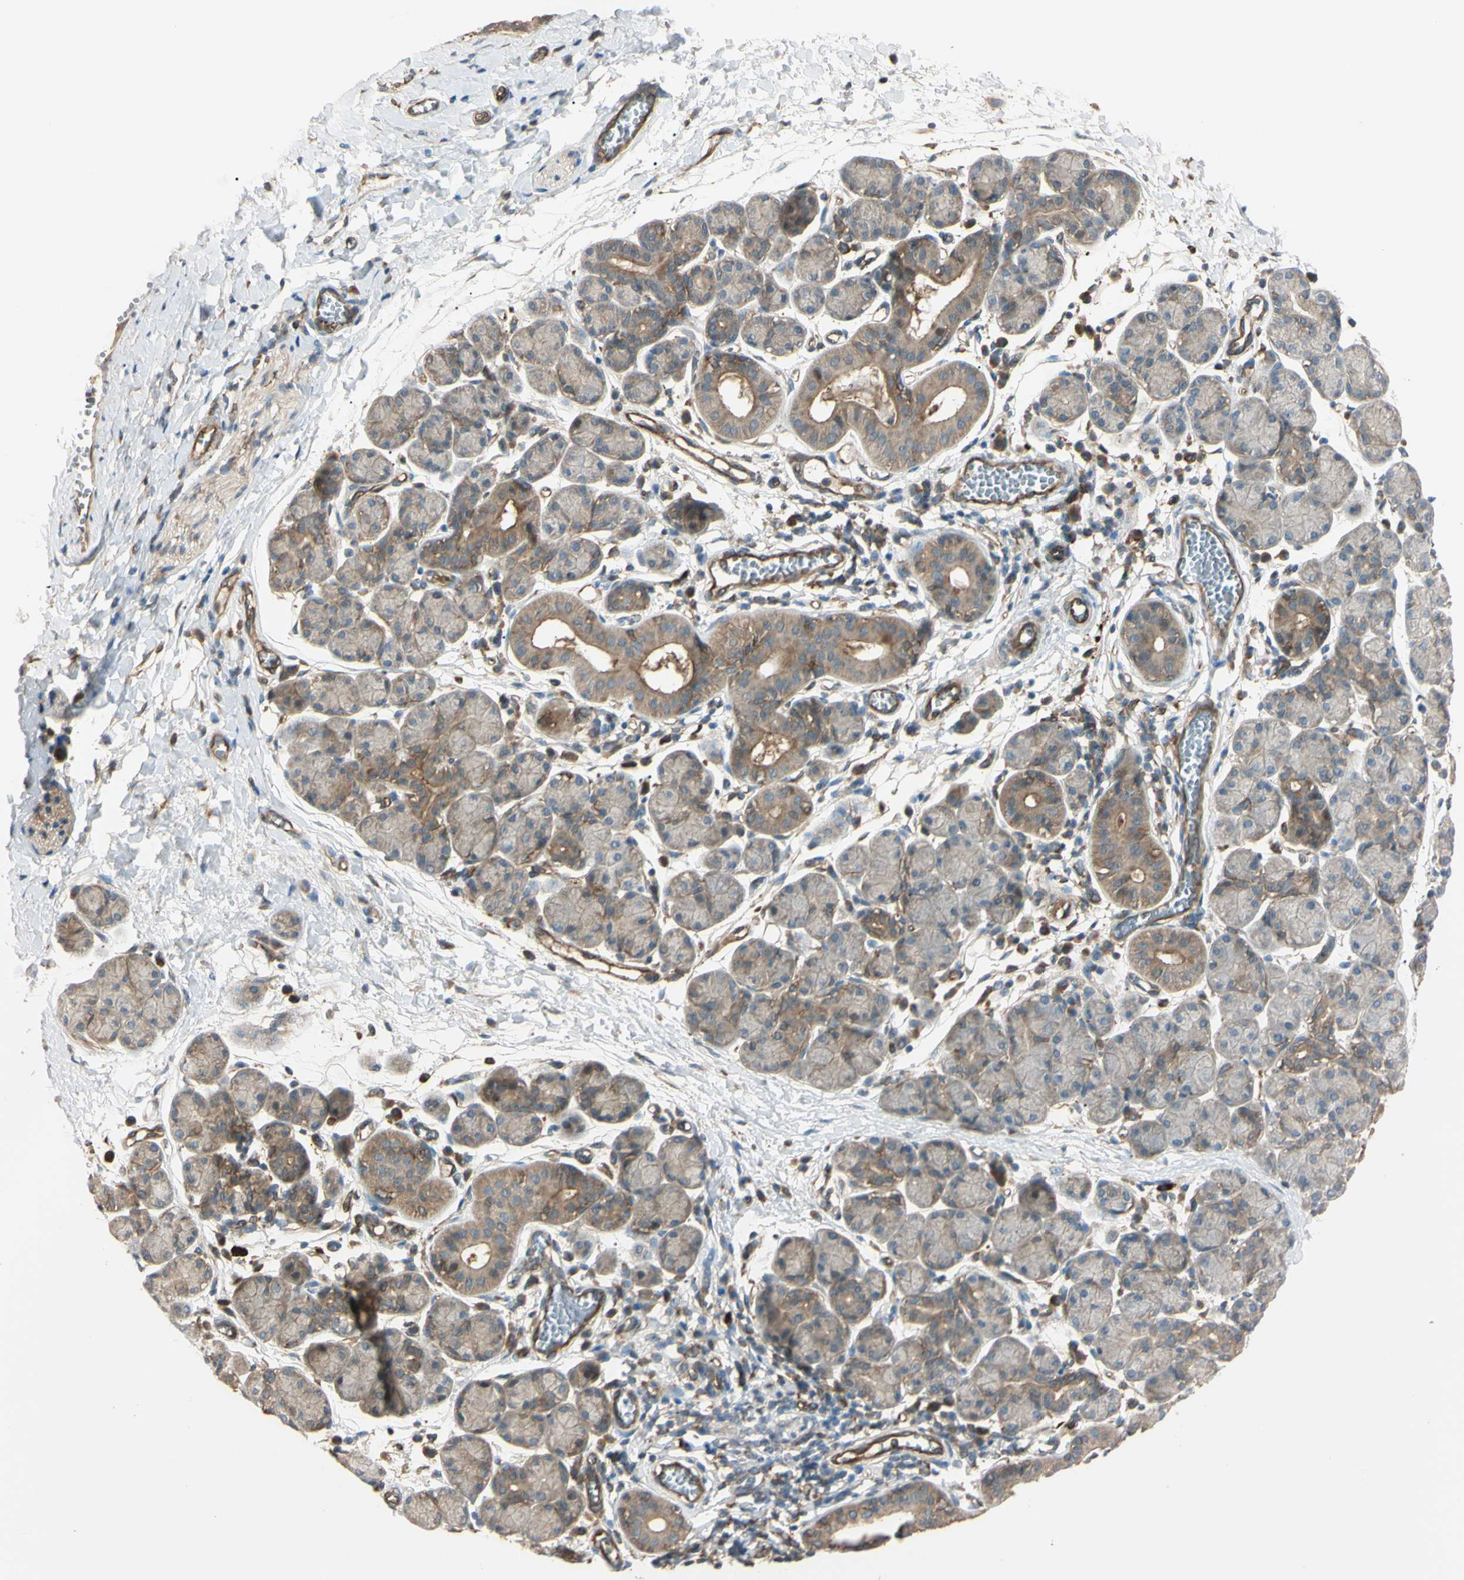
{"staining": {"intensity": "moderate", "quantity": "25%-75%", "location": "cytoplasmic/membranous"}, "tissue": "salivary gland", "cell_type": "Glandular cells", "image_type": "normal", "snomed": [{"axis": "morphology", "description": "Normal tissue, NOS"}, {"axis": "morphology", "description": "Inflammation, NOS"}, {"axis": "topography", "description": "Lymph node"}, {"axis": "topography", "description": "Salivary gland"}], "caption": "IHC micrograph of benign salivary gland: human salivary gland stained using immunohistochemistry (IHC) displays medium levels of moderate protein expression localized specifically in the cytoplasmic/membranous of glandular cells, appearing as a cytoplasmic/membranous brown color.", "gene": "PTPN12", "patient": {"sex": "male", "age": 3}}